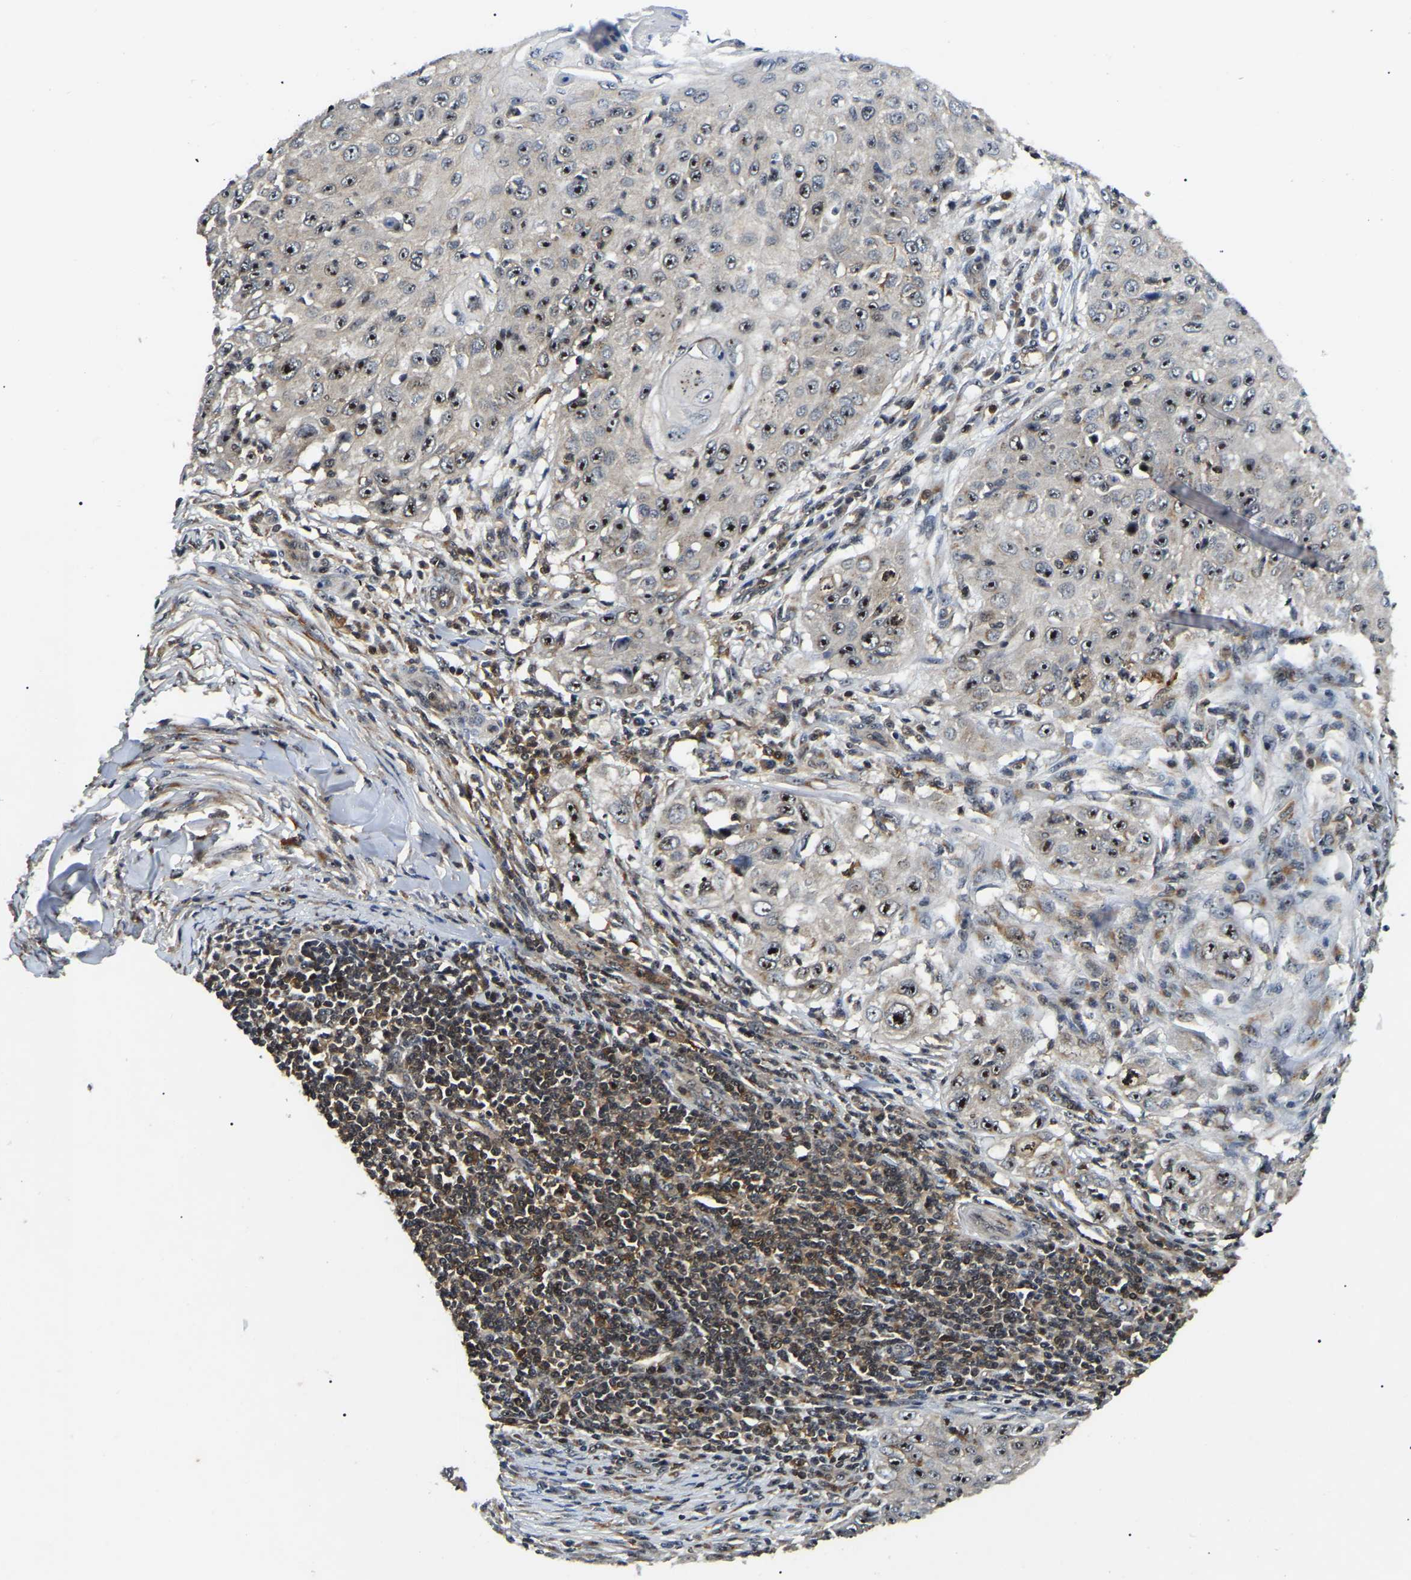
{"staining": {"intensity": "strong", "quantity": ">75%", "location": "nuclear"}, "tissue": "skin cancer", "cell_type": "Tumor cells", "image_type": "cancer", "snomed": [{"axis": "morphology", "description": "Squamous cell carcinoma, NOS"}, {"axis": "topography", "description": "Skin"}], "caption": "Protein staining of skin cancer tissue reveals strong nuclear positivity in approximately >75% of tumor cells.", "gene": "RBM28", "patient": {"sex": "male", "age": 86}}